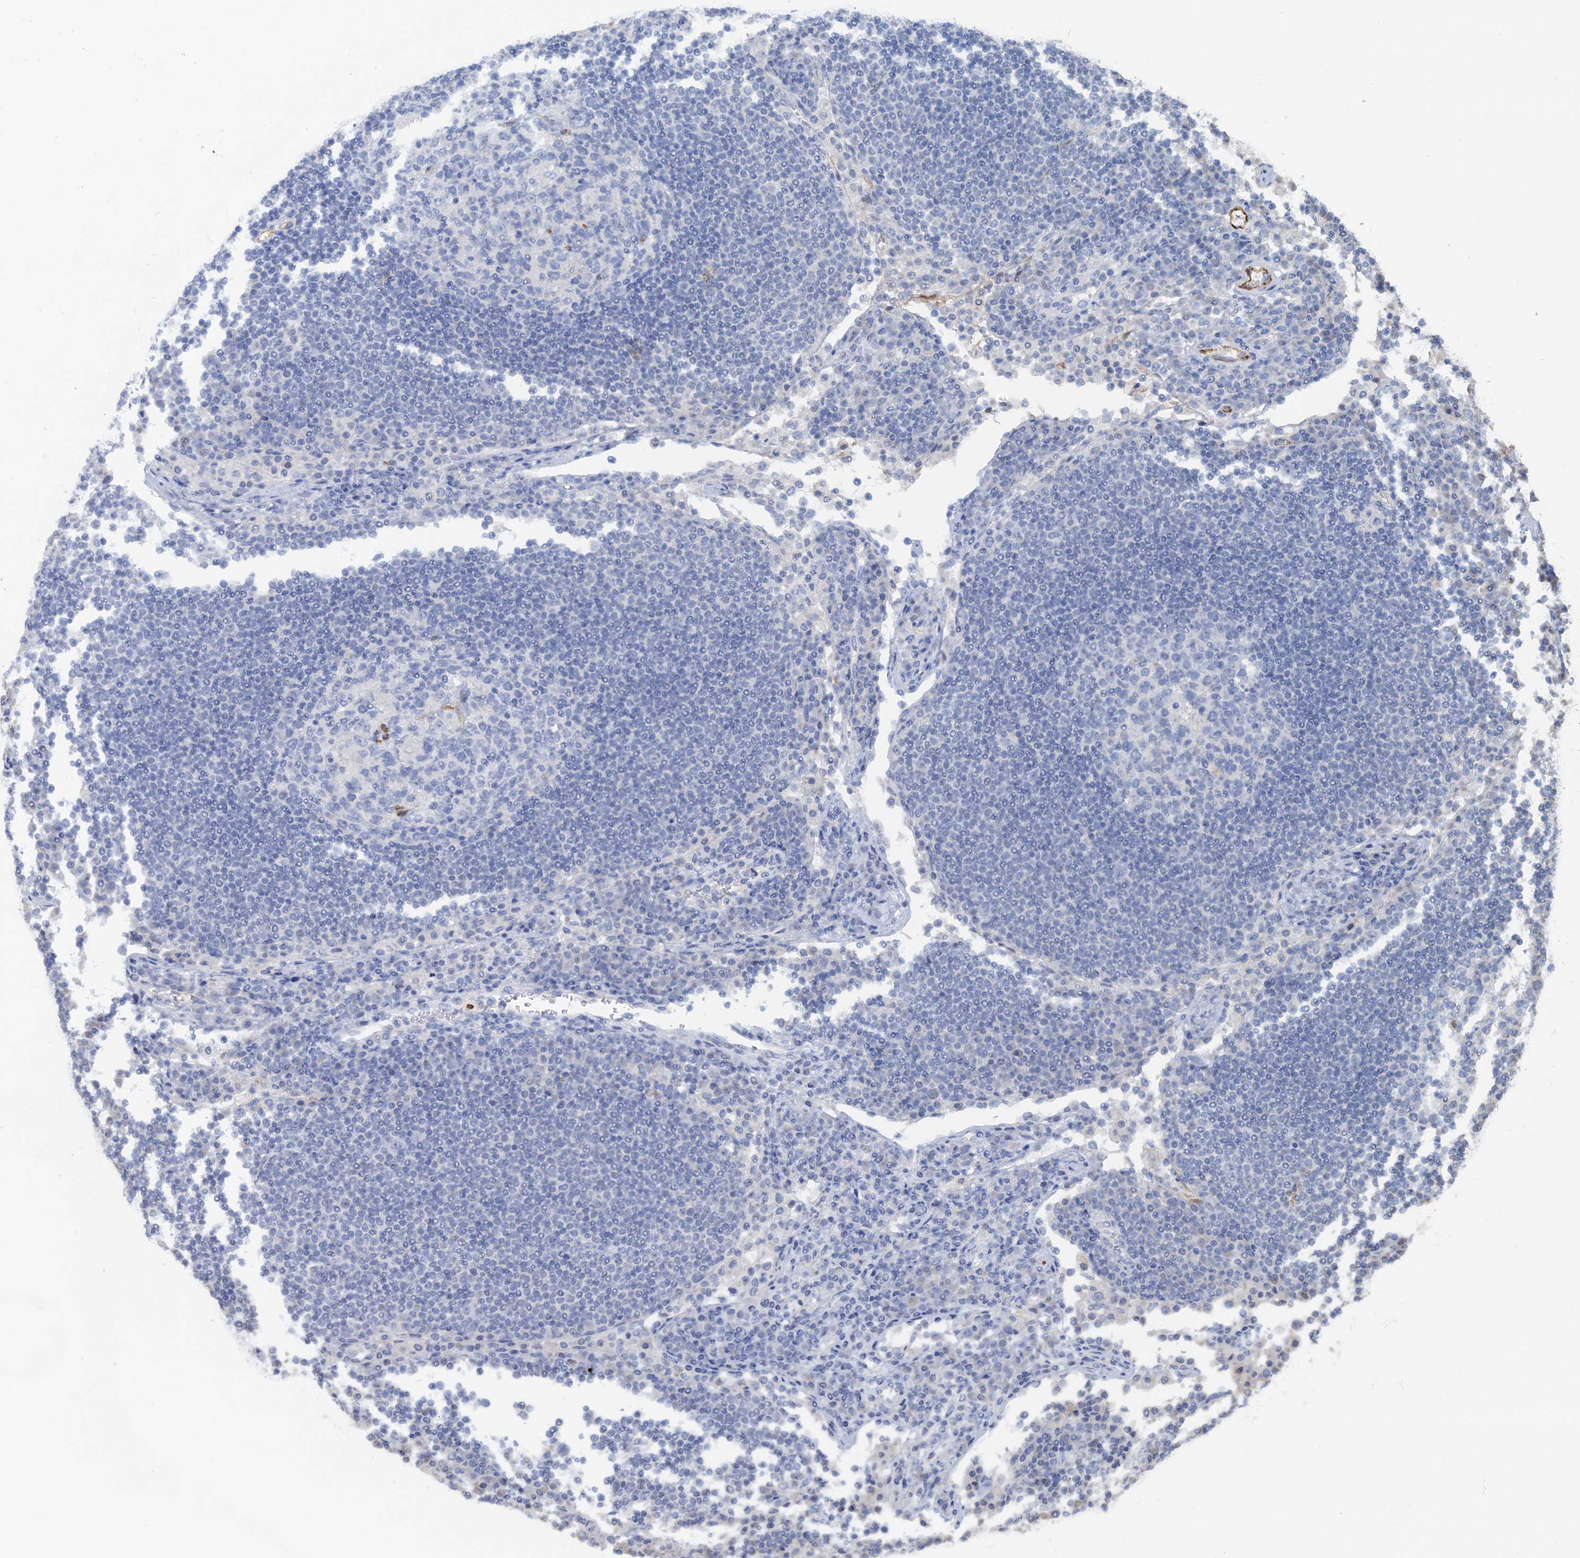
{"staining": {"intensity": "negative", "quantity": "none", "location": "none"}, "tissue": "lymph node", "cell_type": "Germinal center cells", "image_type": "normal", "snomed": [{"axis": "morphology", "description": "Normal tissue, NOS"}, {"axis": "topography", "description": "Lymph node"}], "caption": "There is no significant positivity in germinal center cells of lymph node.", "gene": "PLLP", "patient": {"sex": "female", "age": 53}}